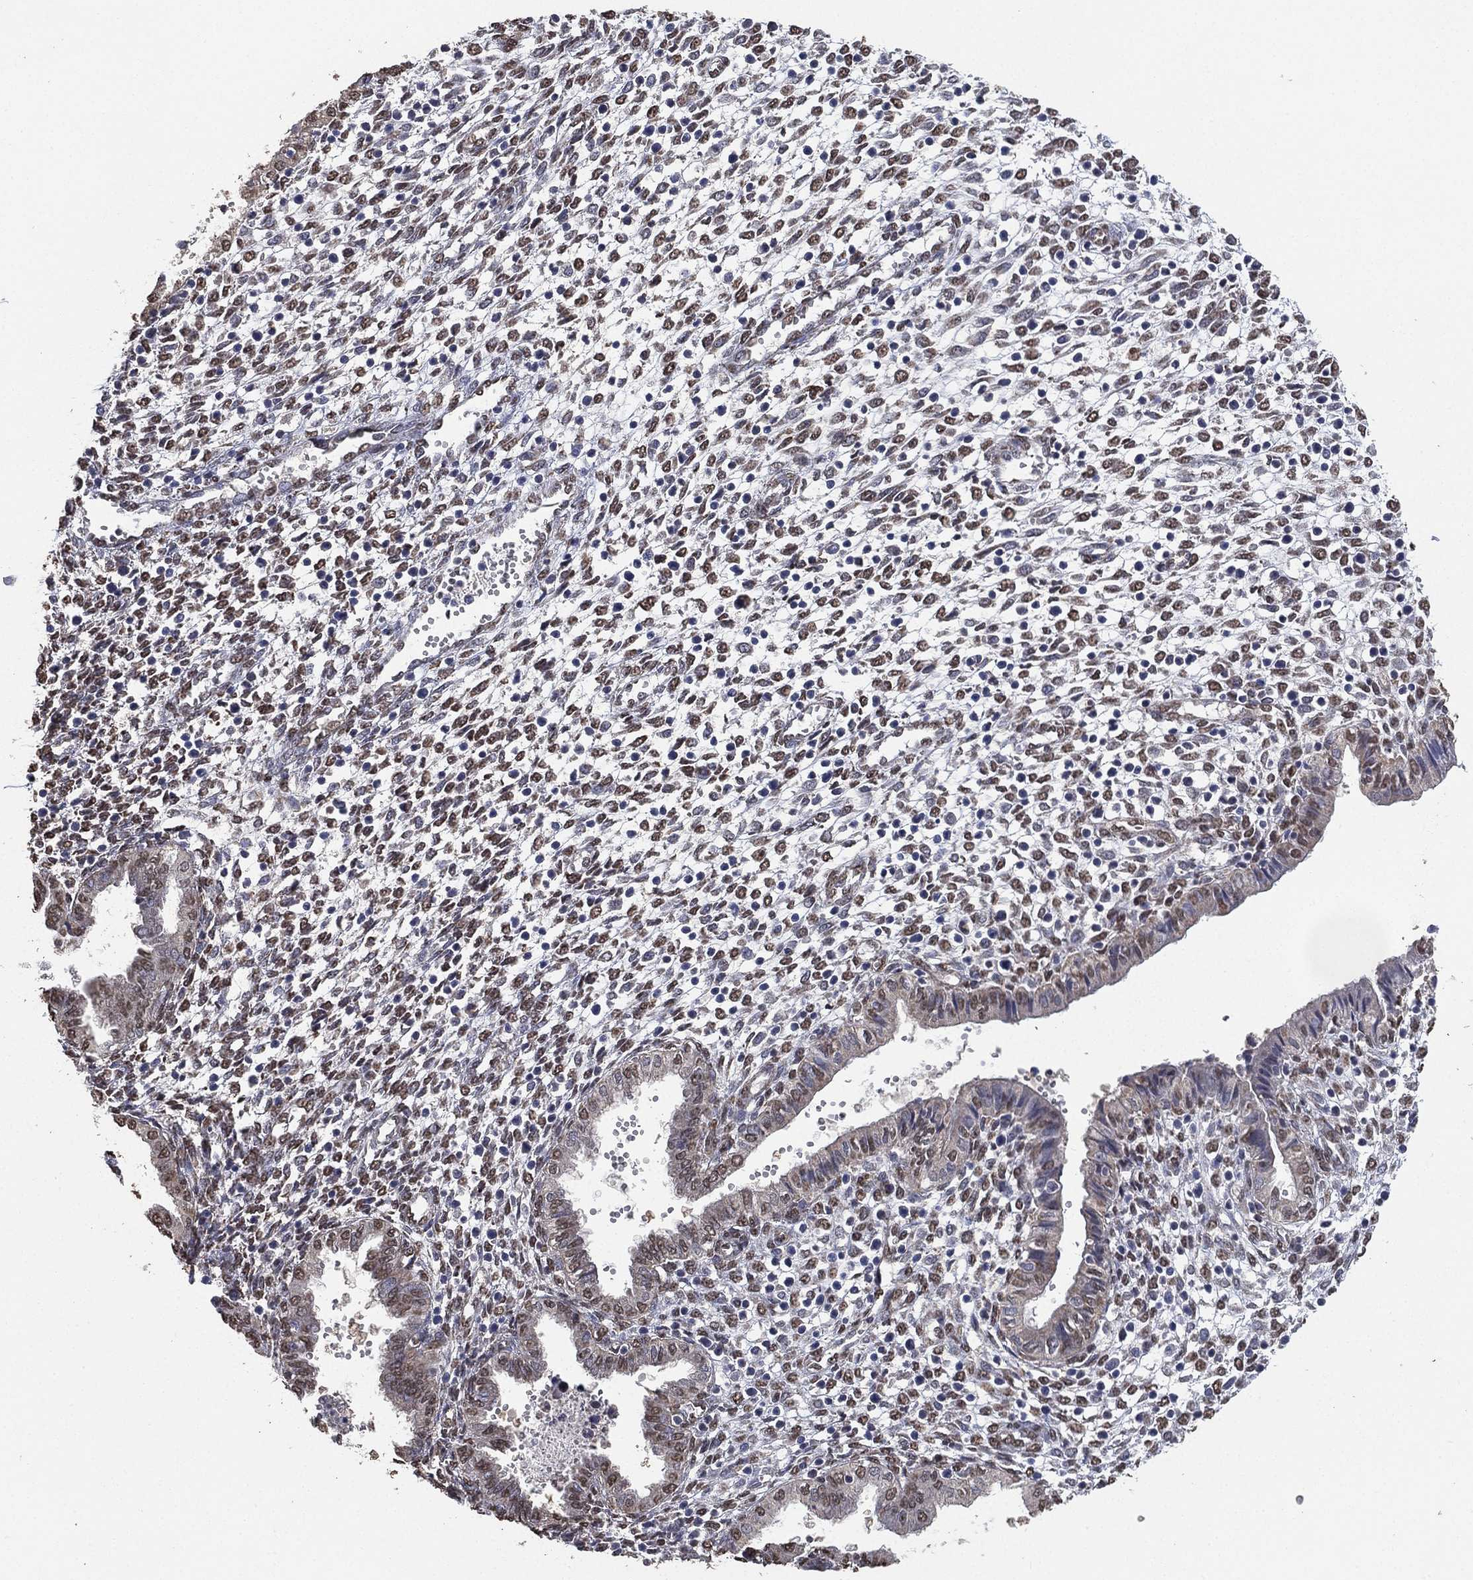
{"staining": {"intensity": "moderate", "quantity": "25%-75%", "location": "nuclear"}, "tissue": "endometrium", "cell_type": "Cells in endometrial stroma", "image_type": "normal", "snomed": [{"axis": "morphology", "description": "Normal tissue, NOS"}, {"axis": "topography", "description": "Endometrium"}], "caption": "An immunohistochemistry (IHC) photomicrograph of unremarkable tissue is shown. Protein staining in brown shows moderate nuclear positivity in endometrium within cells in endometrial stroma. (DAB (3,3'-diaminobenzidine) = brown stain, brightfield microscopy at high magnification).", "gene": "ALDH7A1", "patient": {"sex": "female", "age": 43}}